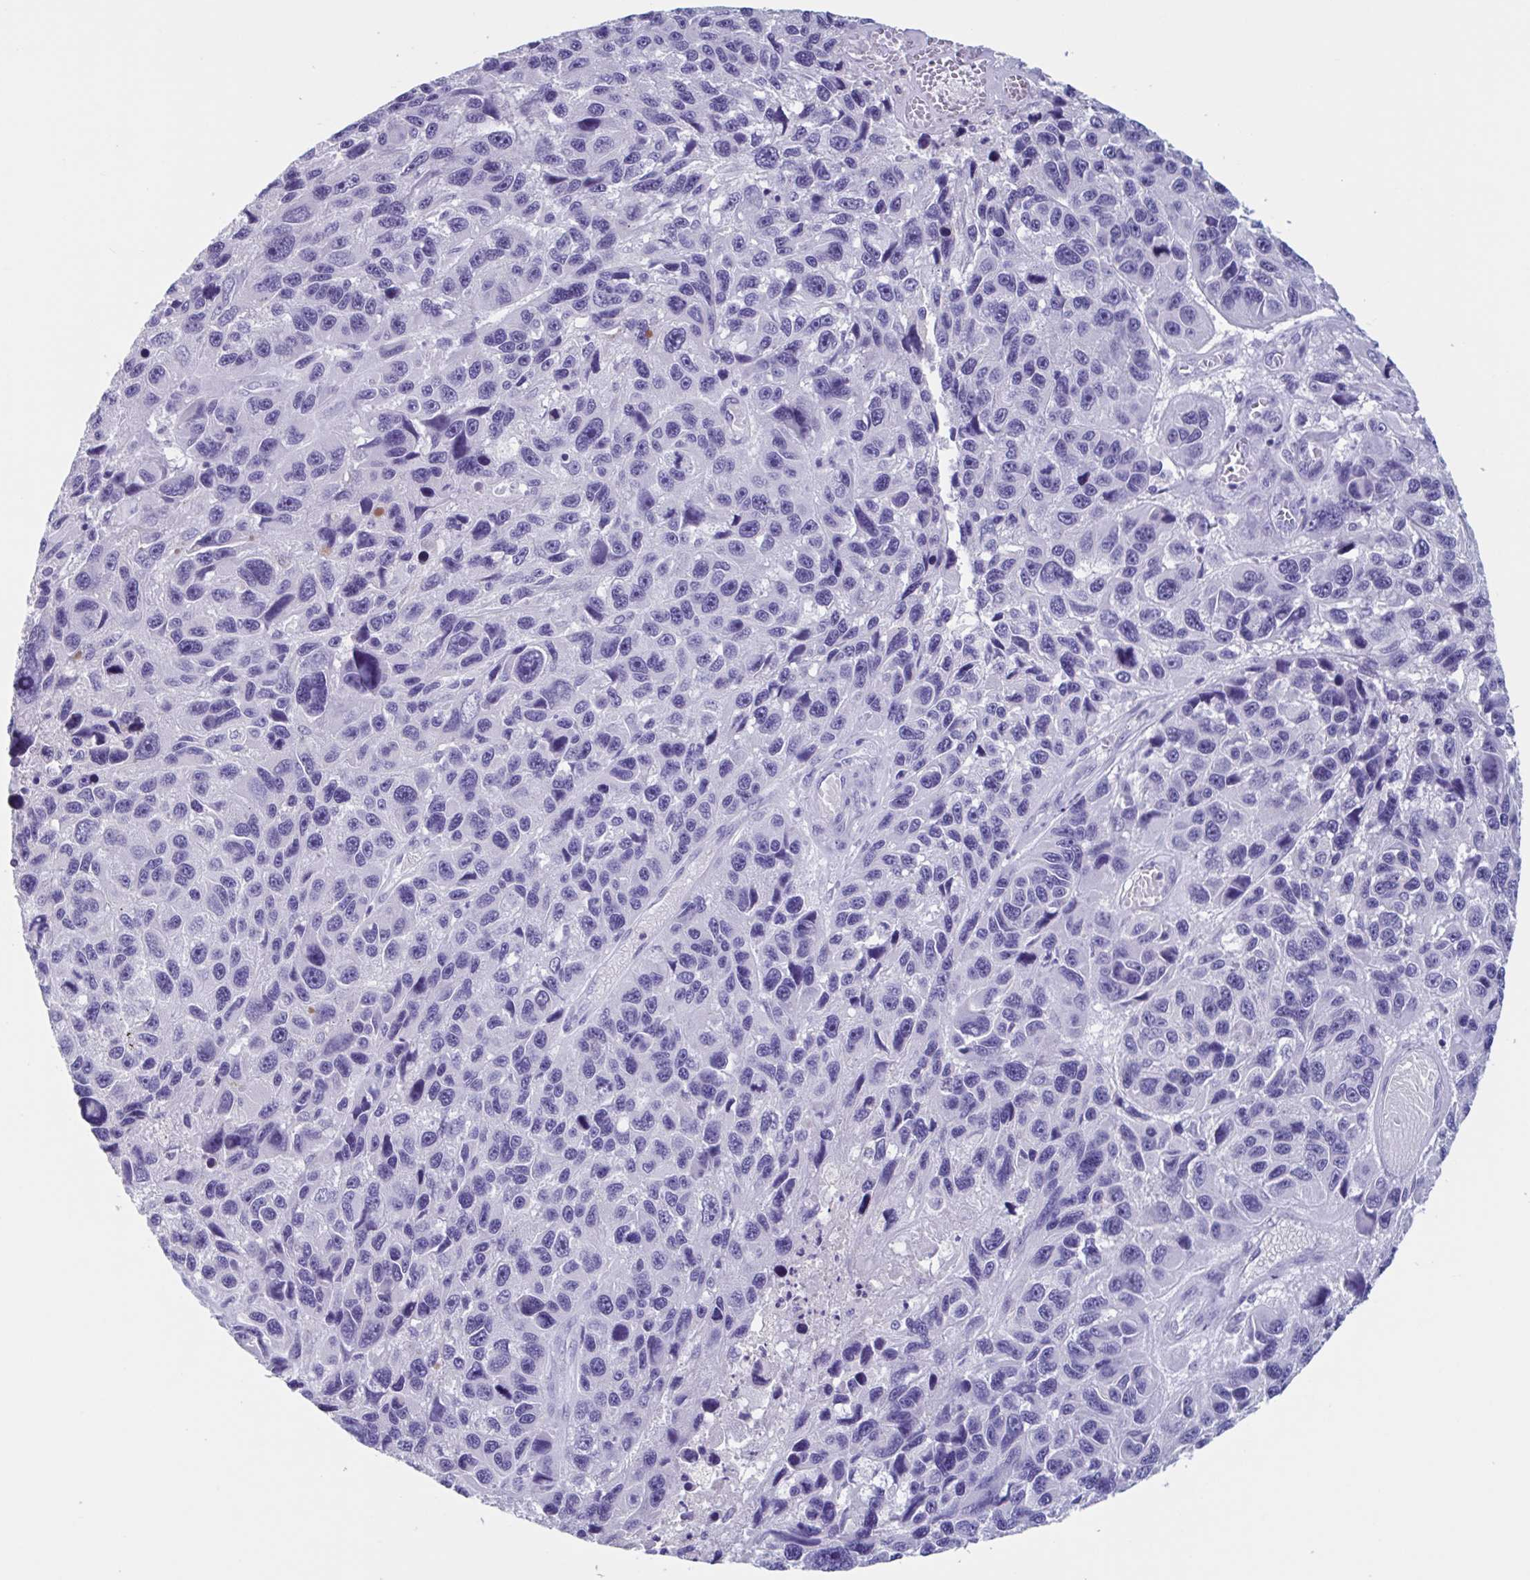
{"staining": {"intensity": "negative", "quantity": "none", "location": "none"}, "tissue": "melanoma", "cell_type": "Tumor cells", "image_type": "cancer", "snomed": [{"axis": "morphology", "description": "Malignant melanoma, NOS"}, {"axis": "topography", "description": "Skin"}], "caption": "An immunohistochemistry photomicrograph of malignant melanoma is shown. There is no staining in tumor cells of malignant melanoma.", "gene": "USP35", "patient": {"sex": "male", "age": 53}}